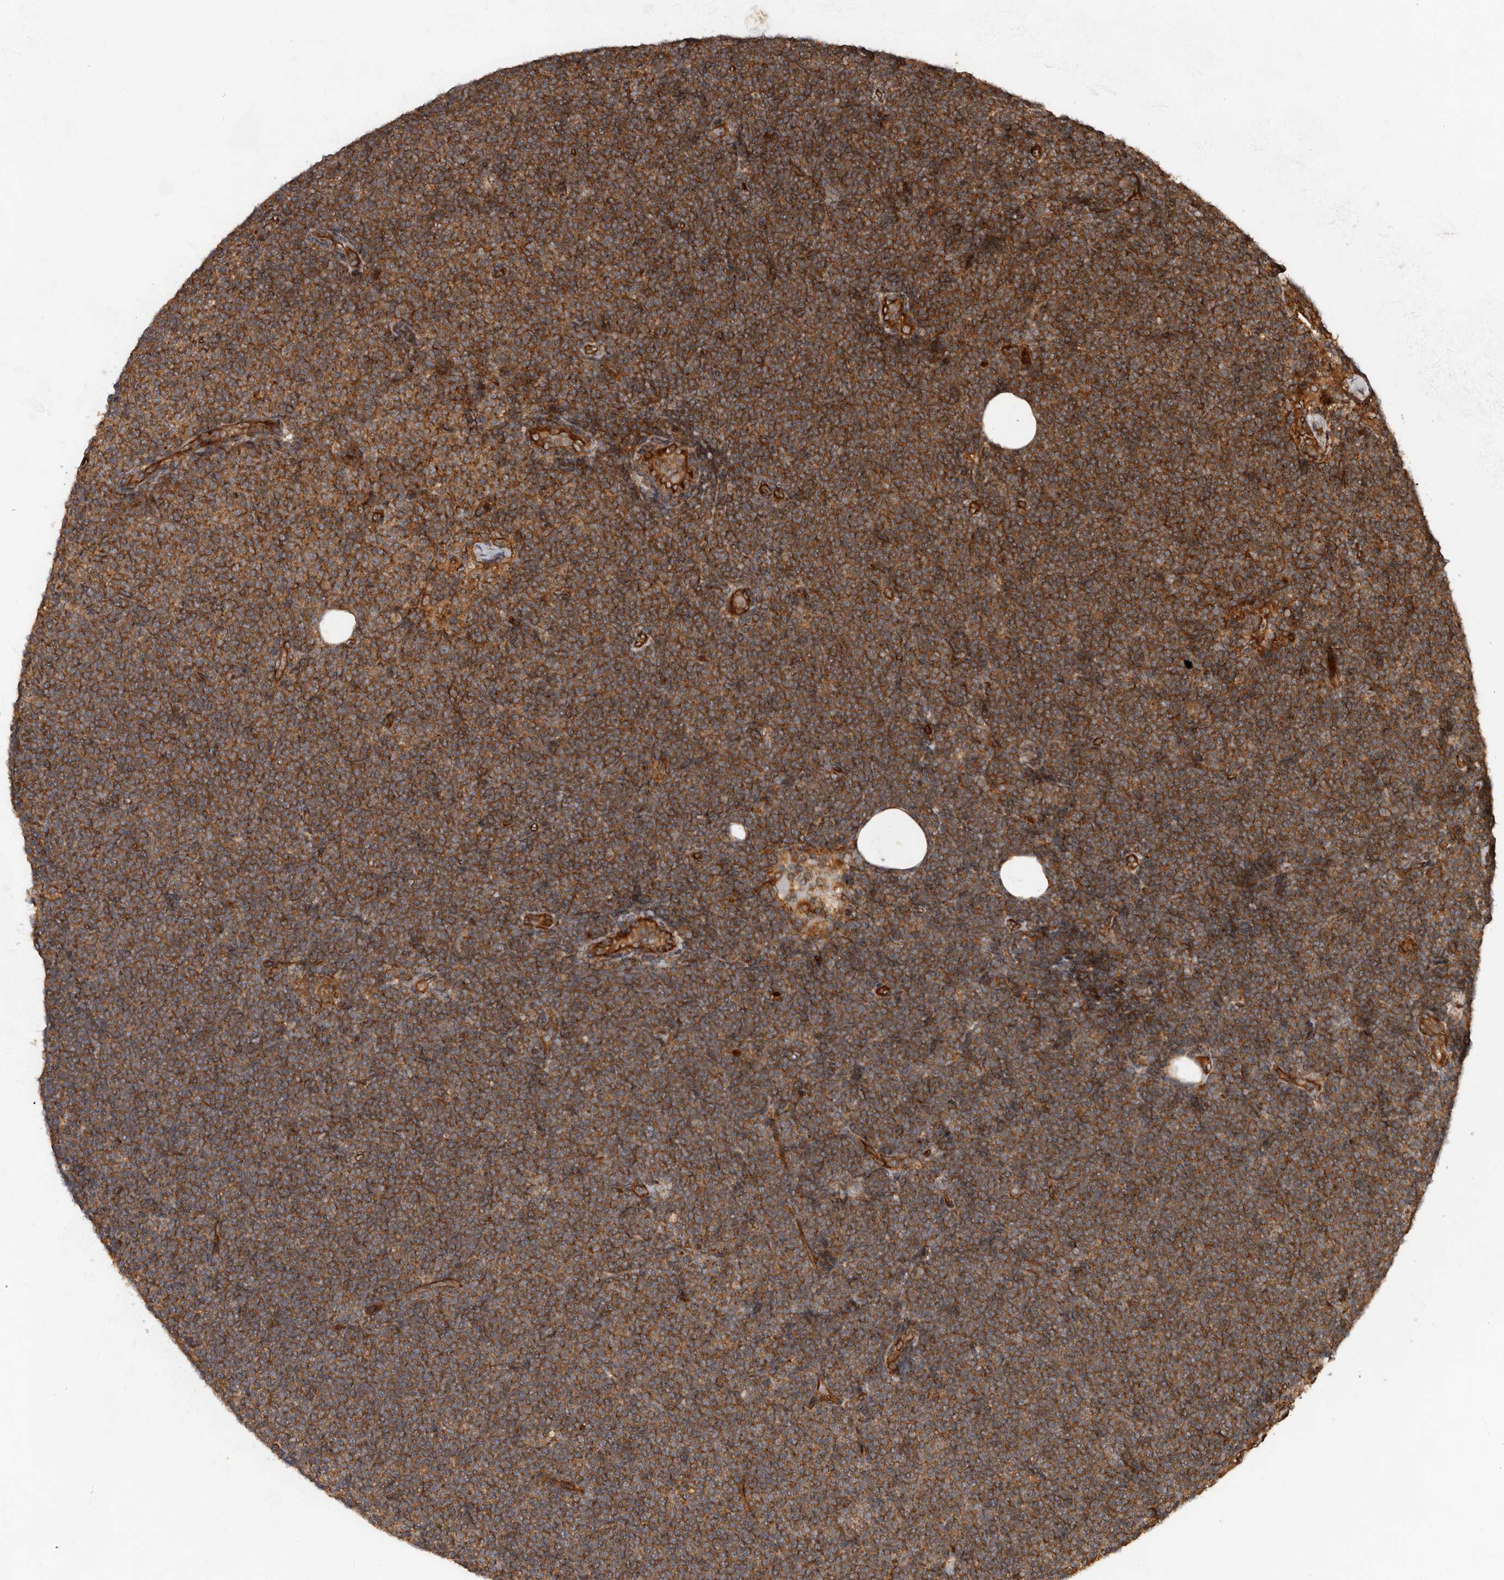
{"staining": {"intensity": "moderate", "quantity": ">75%", "location": "cytoplasmic/membranous"}, "tissue": "lymphoma", "cell_type": "Tumor cells", "image_type": "cancer", "snomed": [{"axis": "morphology", "description": "Malignant lymphoma, non-Hodgkin's type, Low grade"}, {"axis": "topography", "description": "Lymph node"}], "caption": "Low-grade malignant lymphoma, non-Hodgkin's type stained with immunohistochemistry (IHC) displays moderate cytoplasmic/membranous expression in about >75% of tumor cells.", "gene": "STK36", "patient": {"sex": "female", "age": 53}}